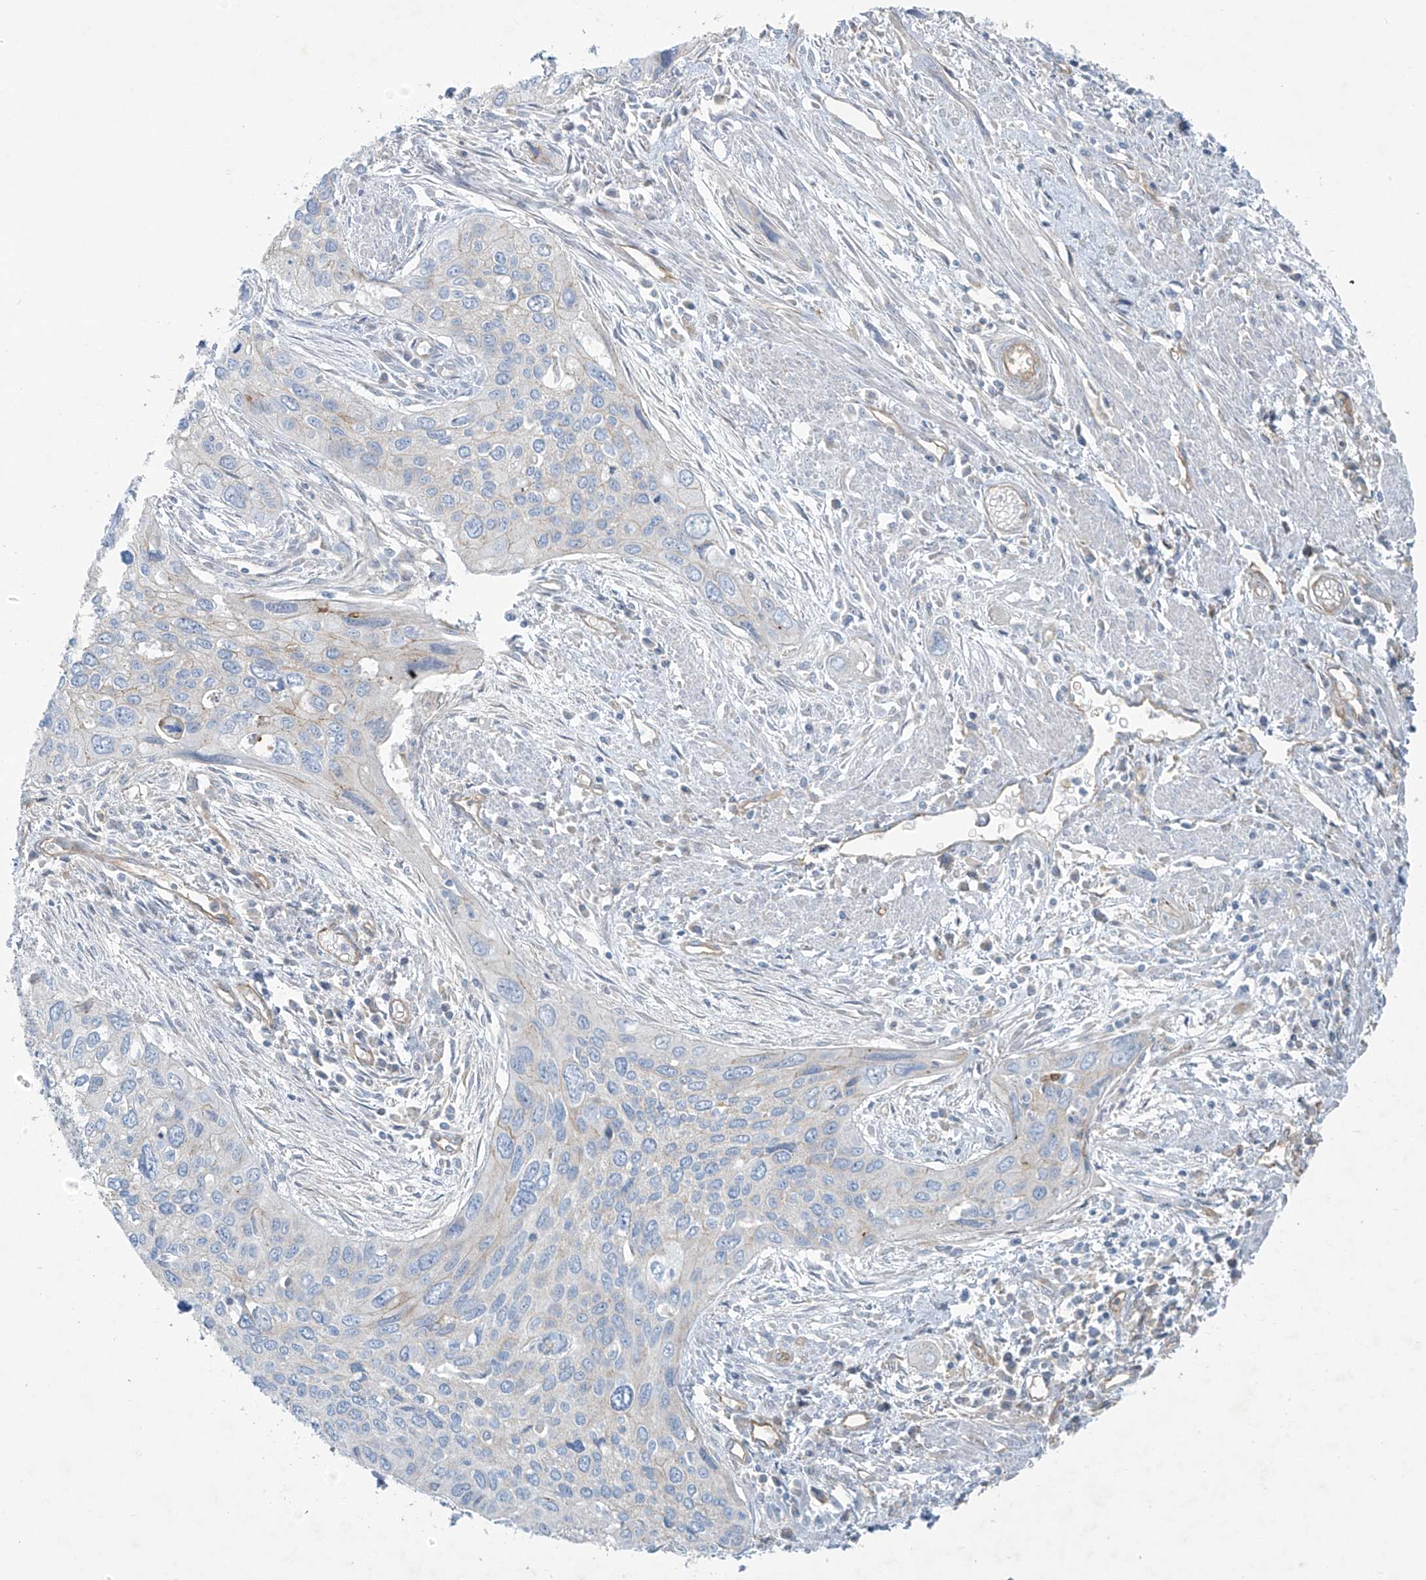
{"staining": {"intensity": "negative", "quantity": "none", "location": "none"}, "tissue": "cervical cancer", "cell_type": "Tumor cells", "image_type": "cancer", "snomed": [{"axis": "morphology", "description": "Squamous cell carcinoma, NOS"}, {"axis": "topography", "description": "Cervix"}], "caption": "A high-resolution micrograph shows IHC staining of cervical cancer, which reveals no significant positivity in tumor cells.", "gene": "VAMP5", "patient": {"sex": "female", "age": 55}}